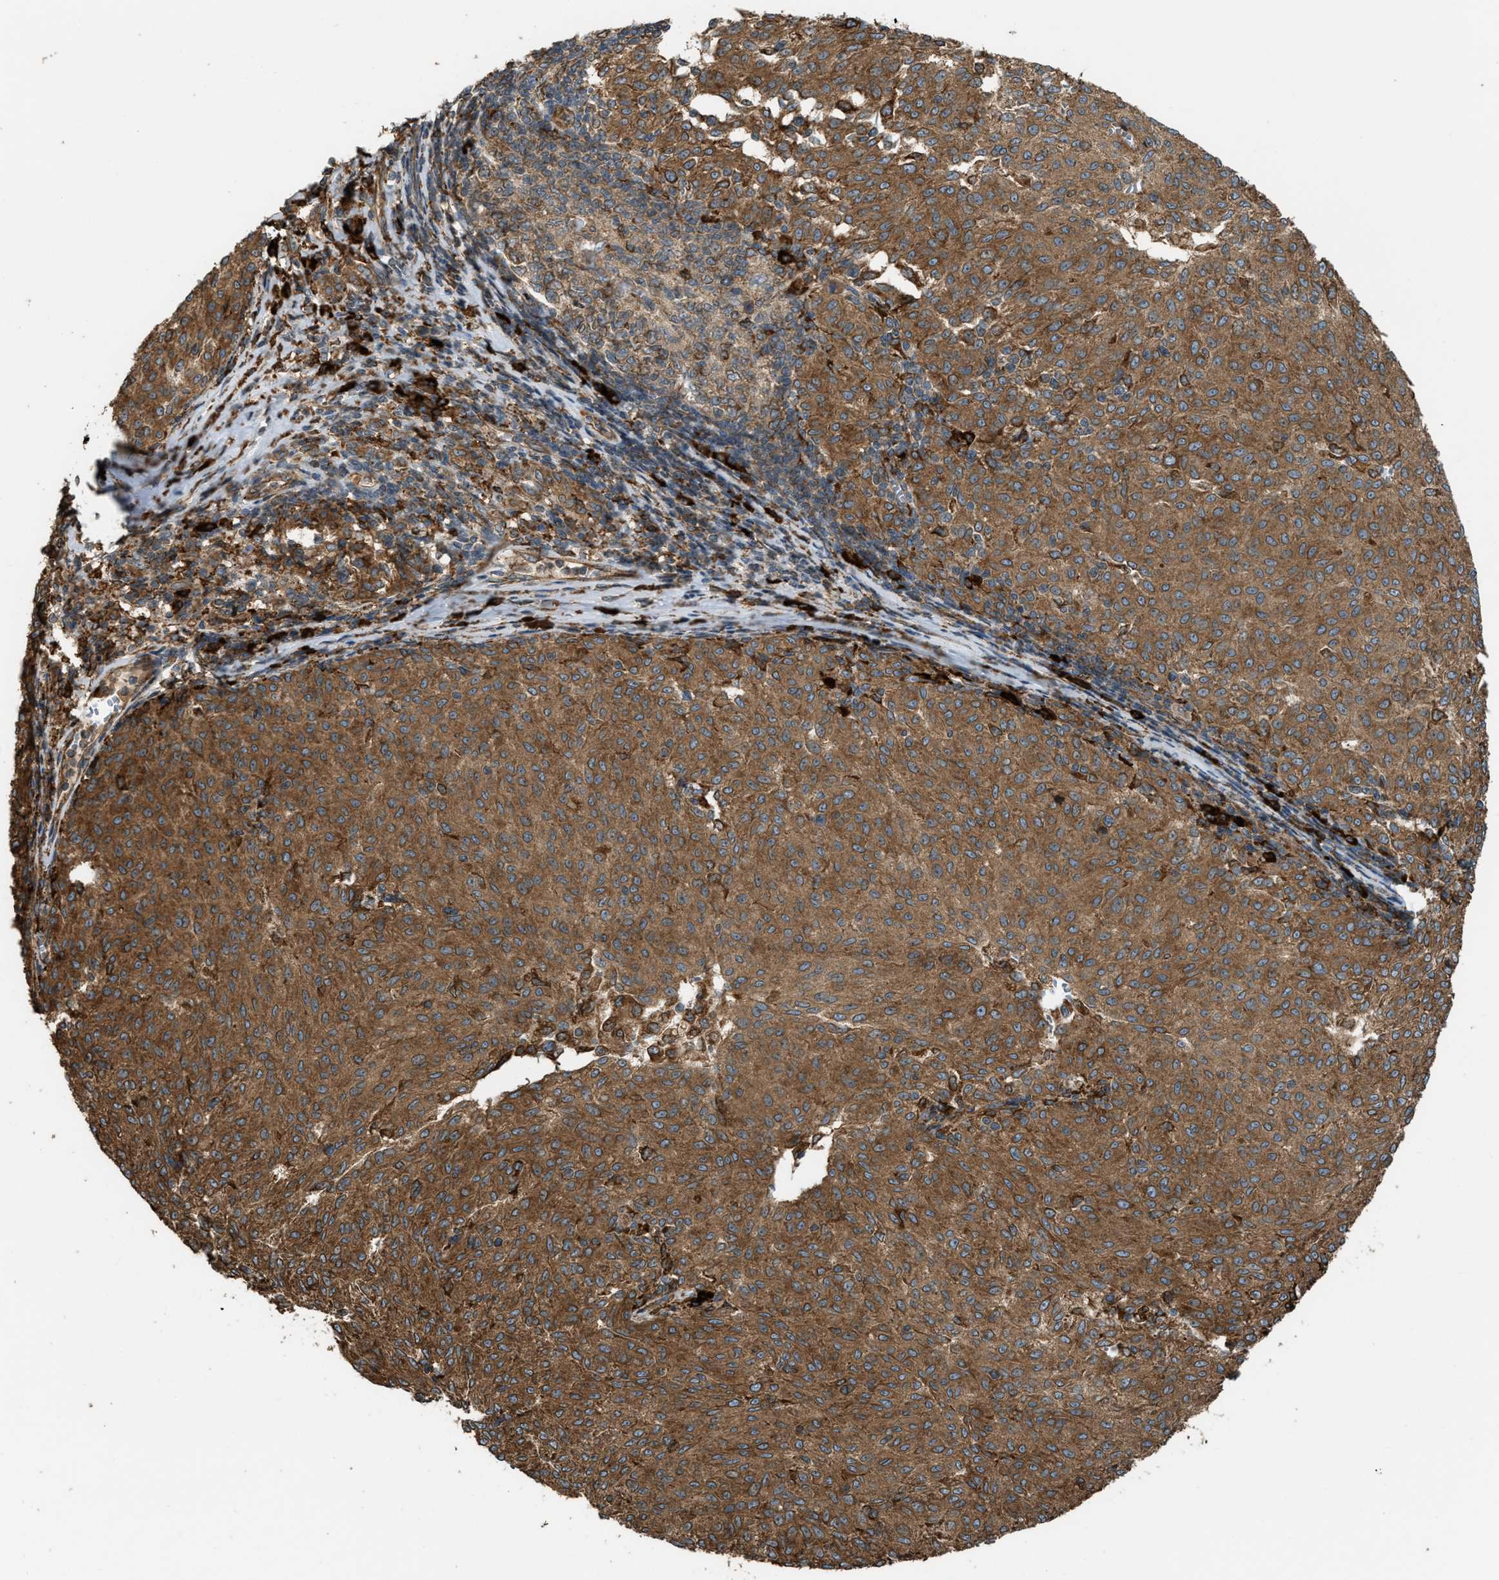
{"staining": {"intensity": "moderate", "quantity": ">75%", "location": "cytoplasmic/membranous"}, "tissue": "melanoma", "cell_type": "Tumor cells", "image_type": "cancer", "snomed": [{"axis": "morphology", "description": "Malignant melanoma, NOS"}, {"axis": "topography", "description": "Skin"}], "caption": "An immunohistochemistry histopathology image of neoplastic tissue is shown. Protein staining in brown highlights moderate cytoplasmic/membranous positivity in melanoma within tumor cells.", "gene": "BAIAP2L1", "patient": {"sex": "female", "age": 72}}